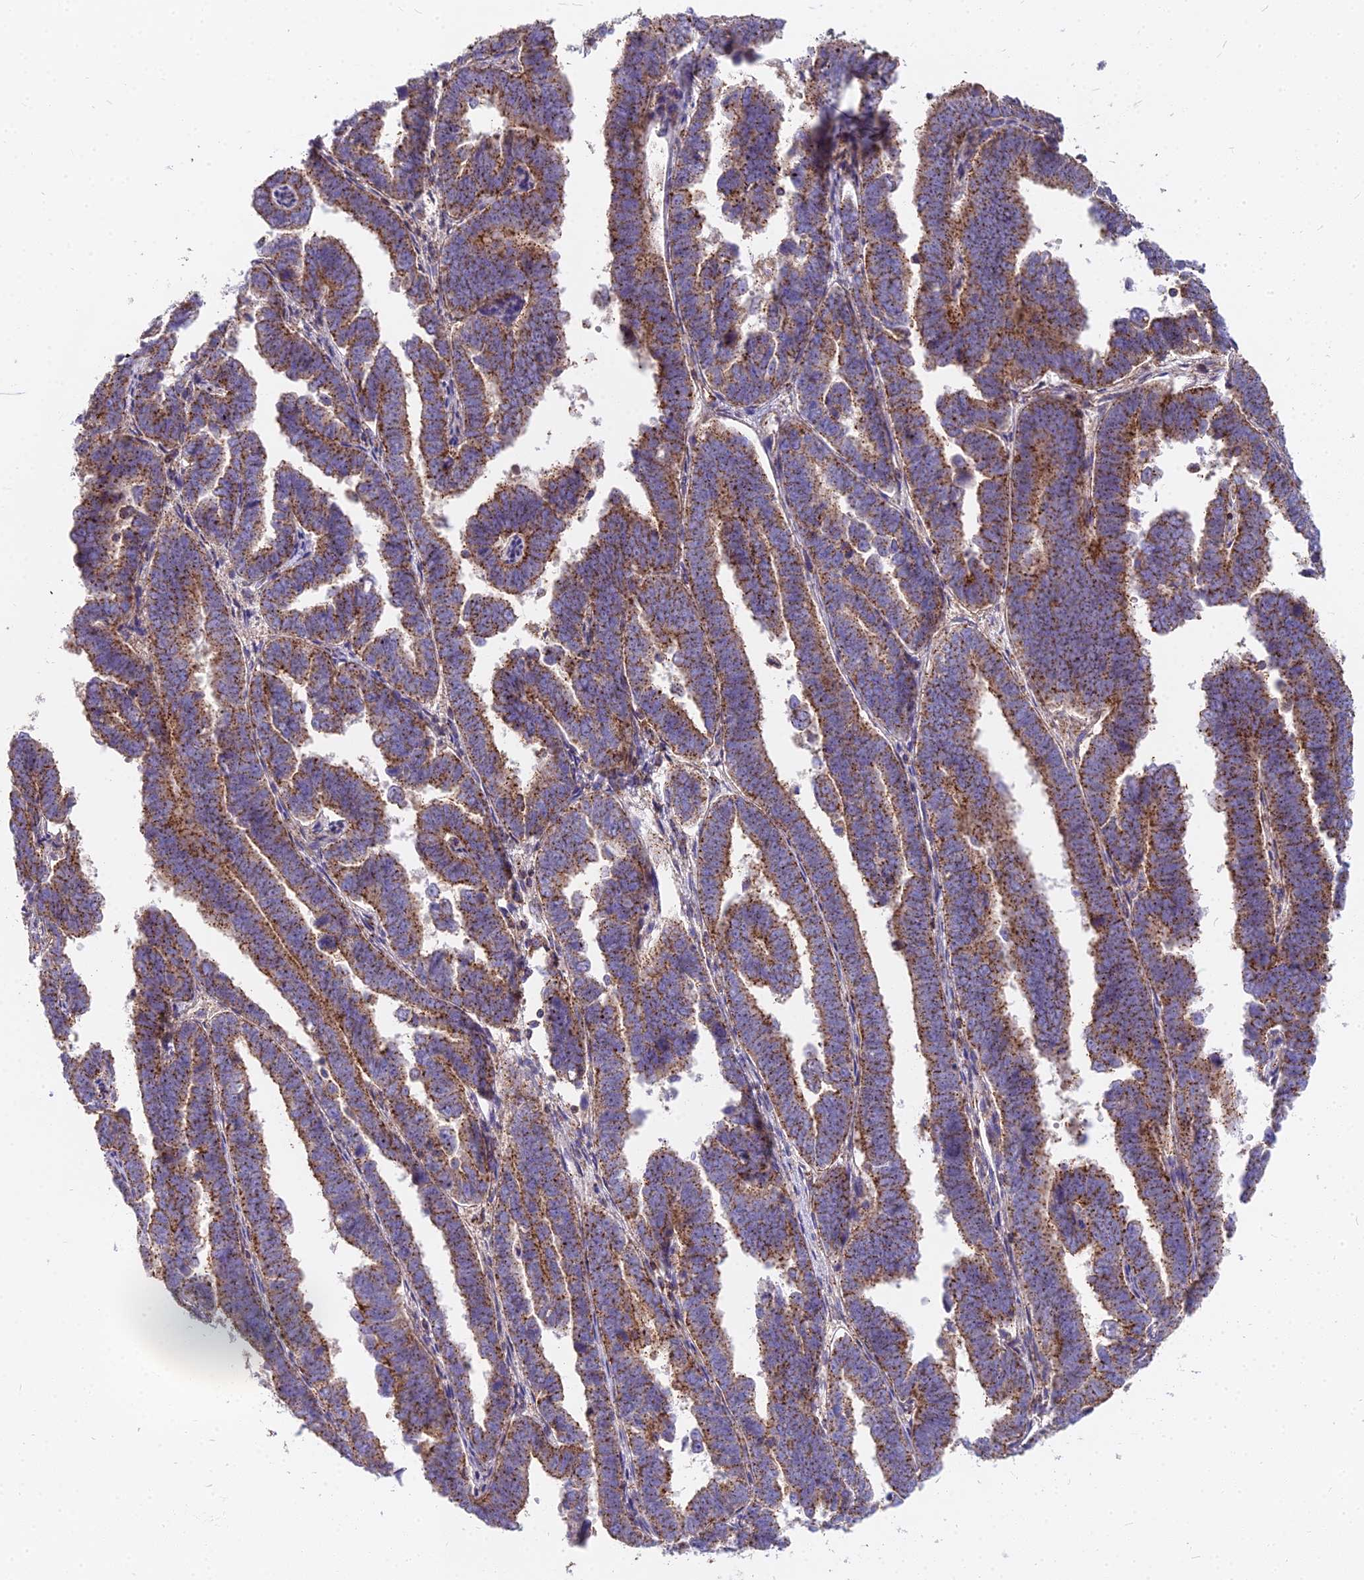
{"staining": {"intensity": "moderate", "quantity": ">75%", "location": "cytoplasmic/membranous"}, "tissue": "endometrial cancer", "cell_type": "Tumor cells", "image_type": "cancer", "snomed": [{"axis": "morphology", "description": "Adenocarcinoma, NOS"}, {"axis": "topography", "description": "Endometrium"}], "caption": "Tumor cells show medium levels of moderate cytoplasmic/membranous positivity in approximately >75% of cells in human adenocarcinoma (endometrial).", "gene": "FRMPD1", "patient": {"sex": "female", "age": 75}}